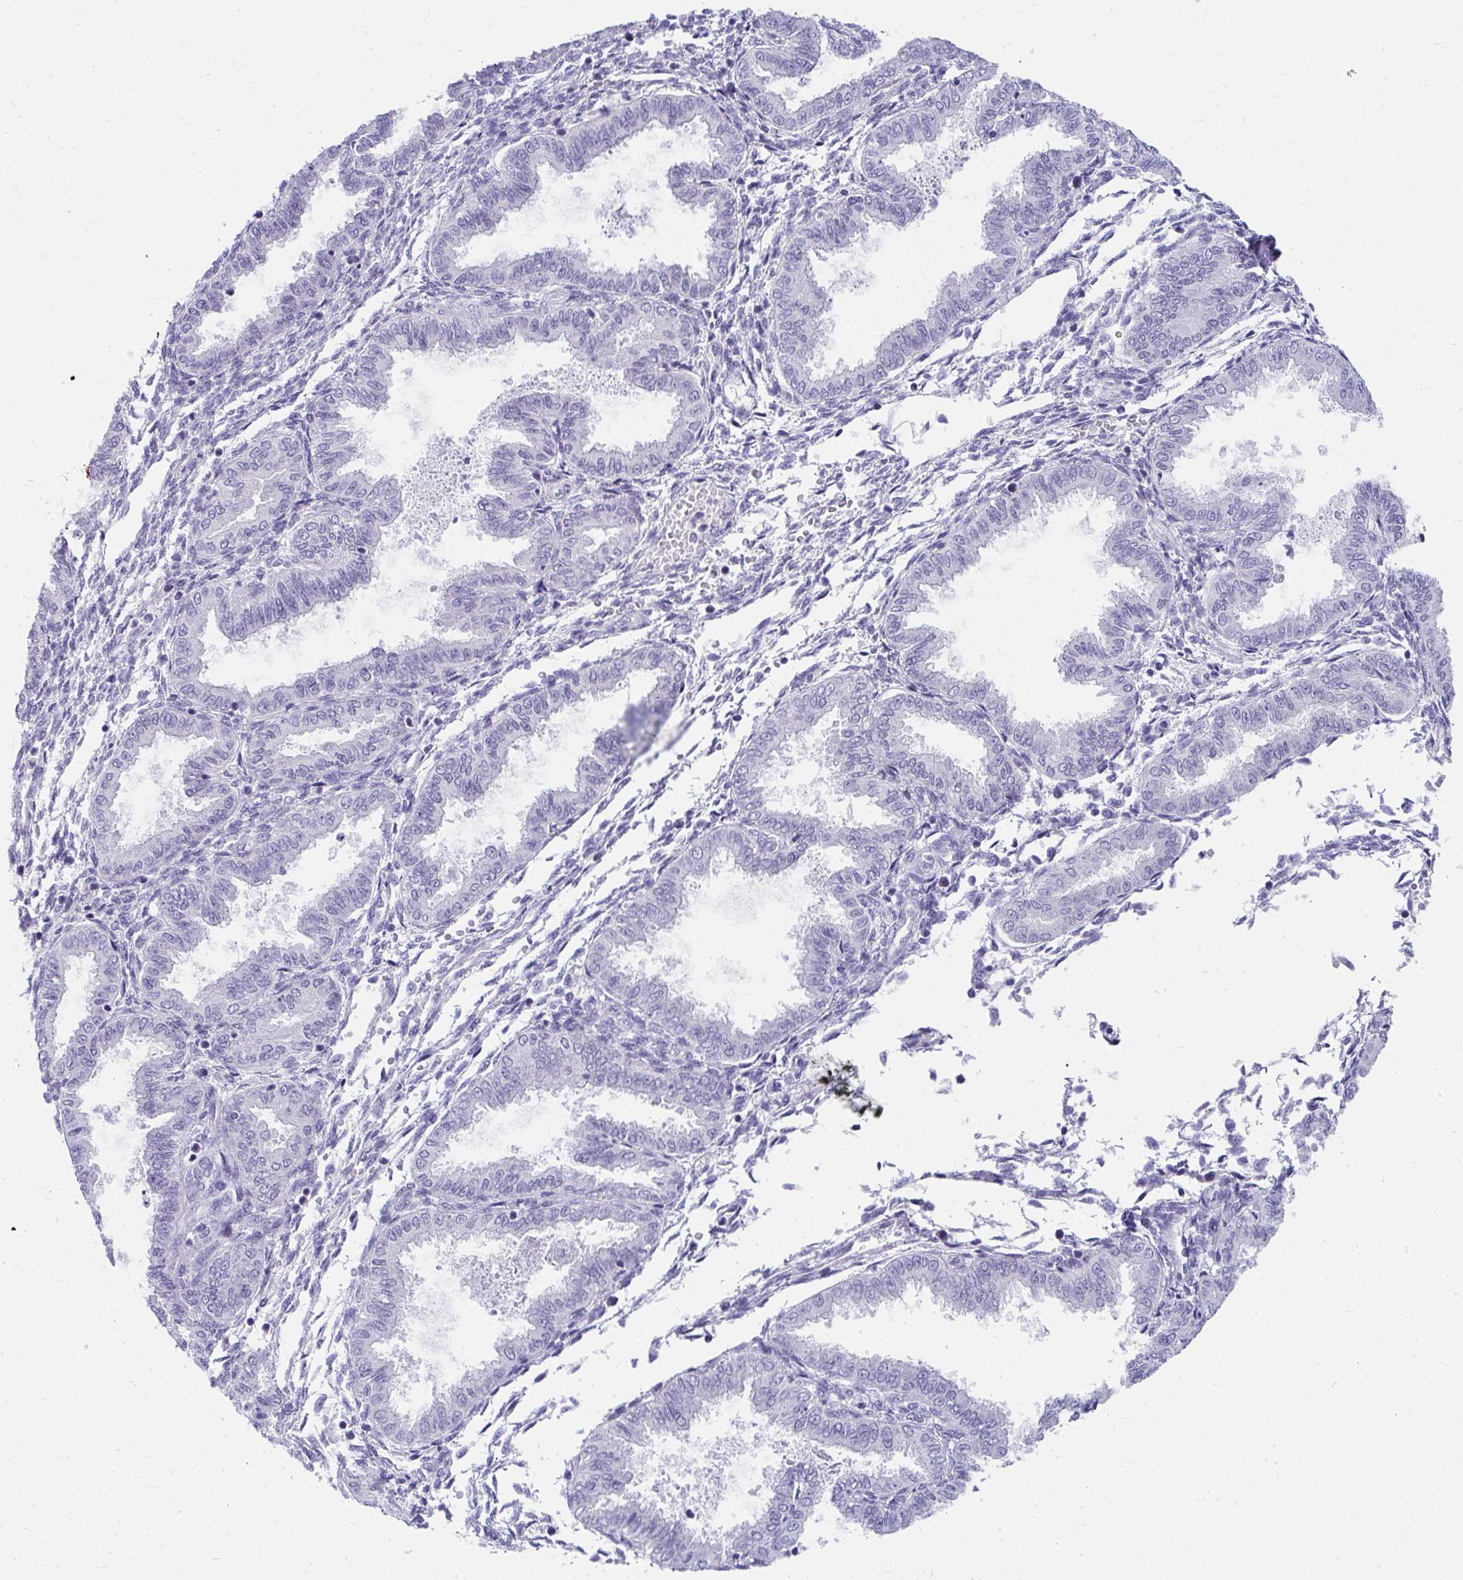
{"staining": {"intensity": "negative", "quantity": "none", "location": "none"}, "tissue": "endometrium", "cell_type": "Cells in endometrial stroma", "image_type": "normal", "snomed": [{"axis": "morphology", "description": "Normal tissue, NOS"}, {"axis": "topography", "description": "Endometrium"}], "caption": "IHC of benign human endometrium exhibits no positivity in cells in endometrial stroma.", "gene": "UGT3A2", "patient": {"sex": "female", "age": 33}}